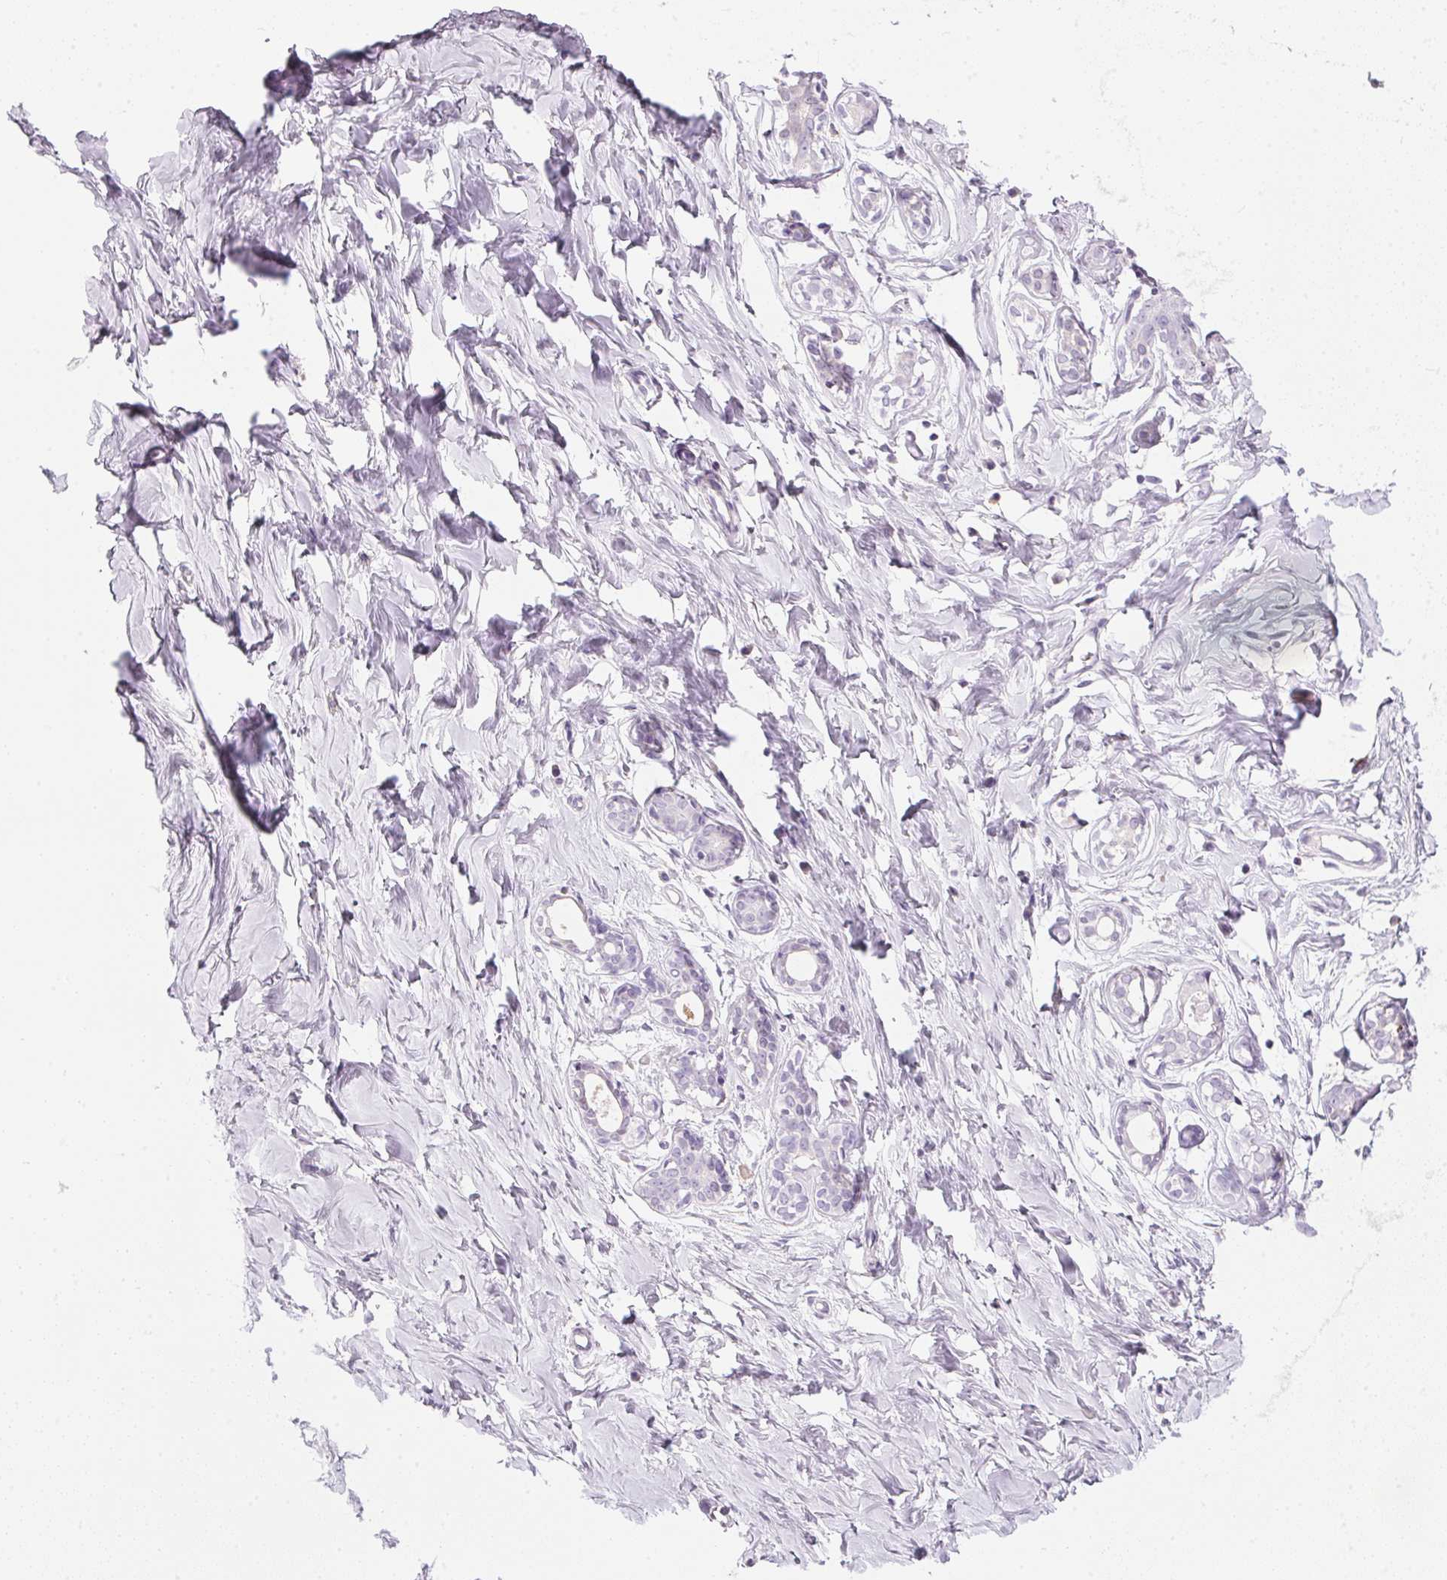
{"staining": {"intensity": "negative", "quantity": "none", "location": "none"}, "tissue": "breast", "cell_type": "Adipocytes", "image_type": "normal", "snomed": [{"axis": "morphology", "description": "Normal tissue, NOS"}, {"axis": "topography", "description": "Breast"}], "caption": "Immunohistochemistry (IHC) photomicrograph of unremarkable breast: breast stained with DAB (3,3'-diaminobenzidine) exhibits no significant protein staining in adipocytes. Brightfield microscopy of immunohistochemistry (IHC) stained with DAB (brown) and hematoxylin (blue), captured at high magnification.", "gene": "ECPAS", "patient": {"sex": "female", "age": 27}}